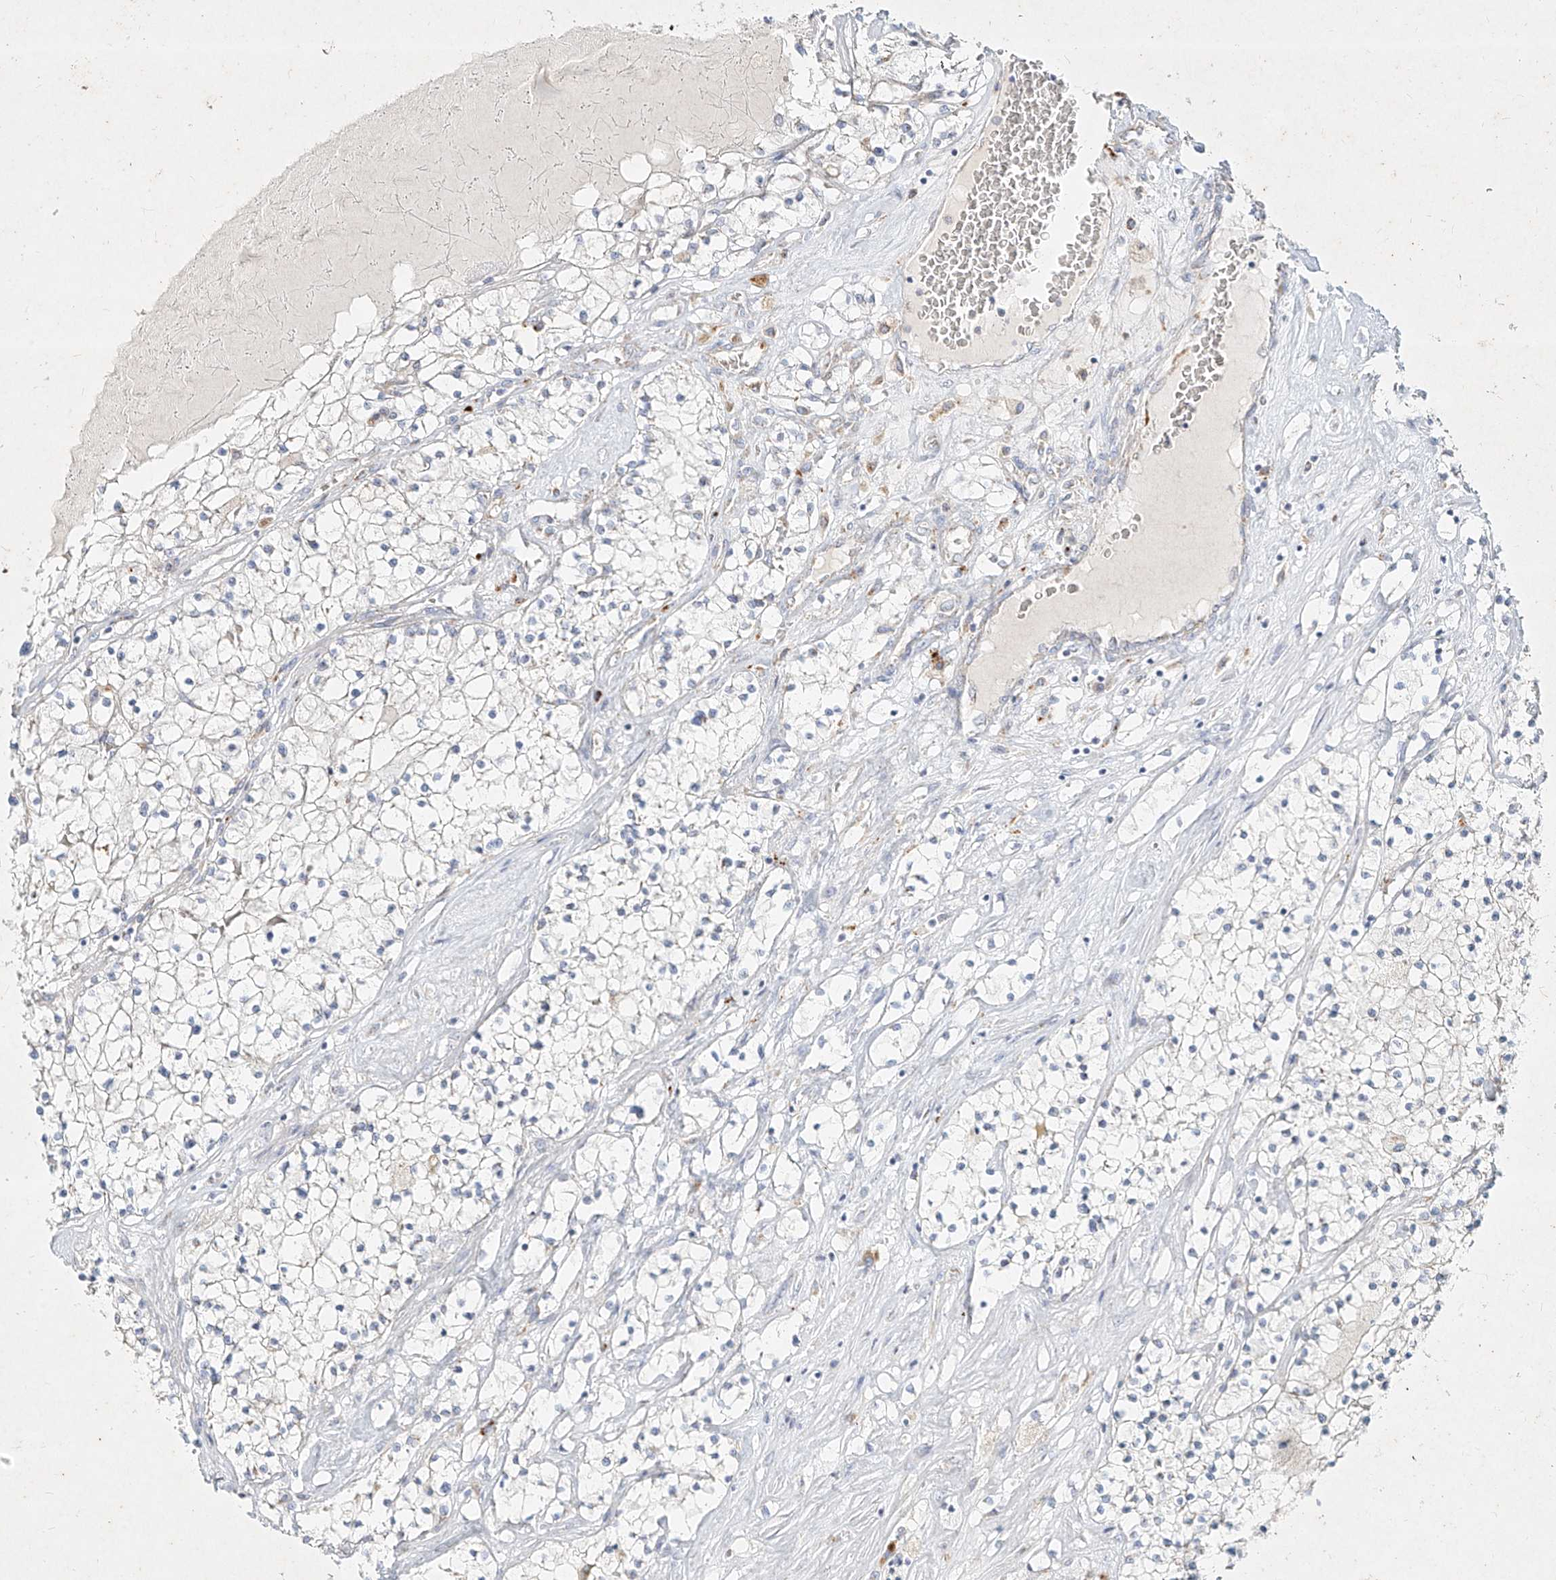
{"staining": {"intensity": "negative", "quantity": "none", "location": "none"}, "tissue": "renal cancer", "cell_type": "Tumor cells", "image_type": "cancer", "snomed": [{"axis": "morphology", "description": "Normal tissue, NOS"}, {"axis": "morphology", "description": "Adenocarcinoma, NOS"}, {"axis": "topography", "description": "Kidney"}], "caption": "Immunohistochemical staining of human renal cancer reveals no significant positivity in tumor cells.", "gene": "MTX2", "patient": {"sex": "male", "age": 68}}